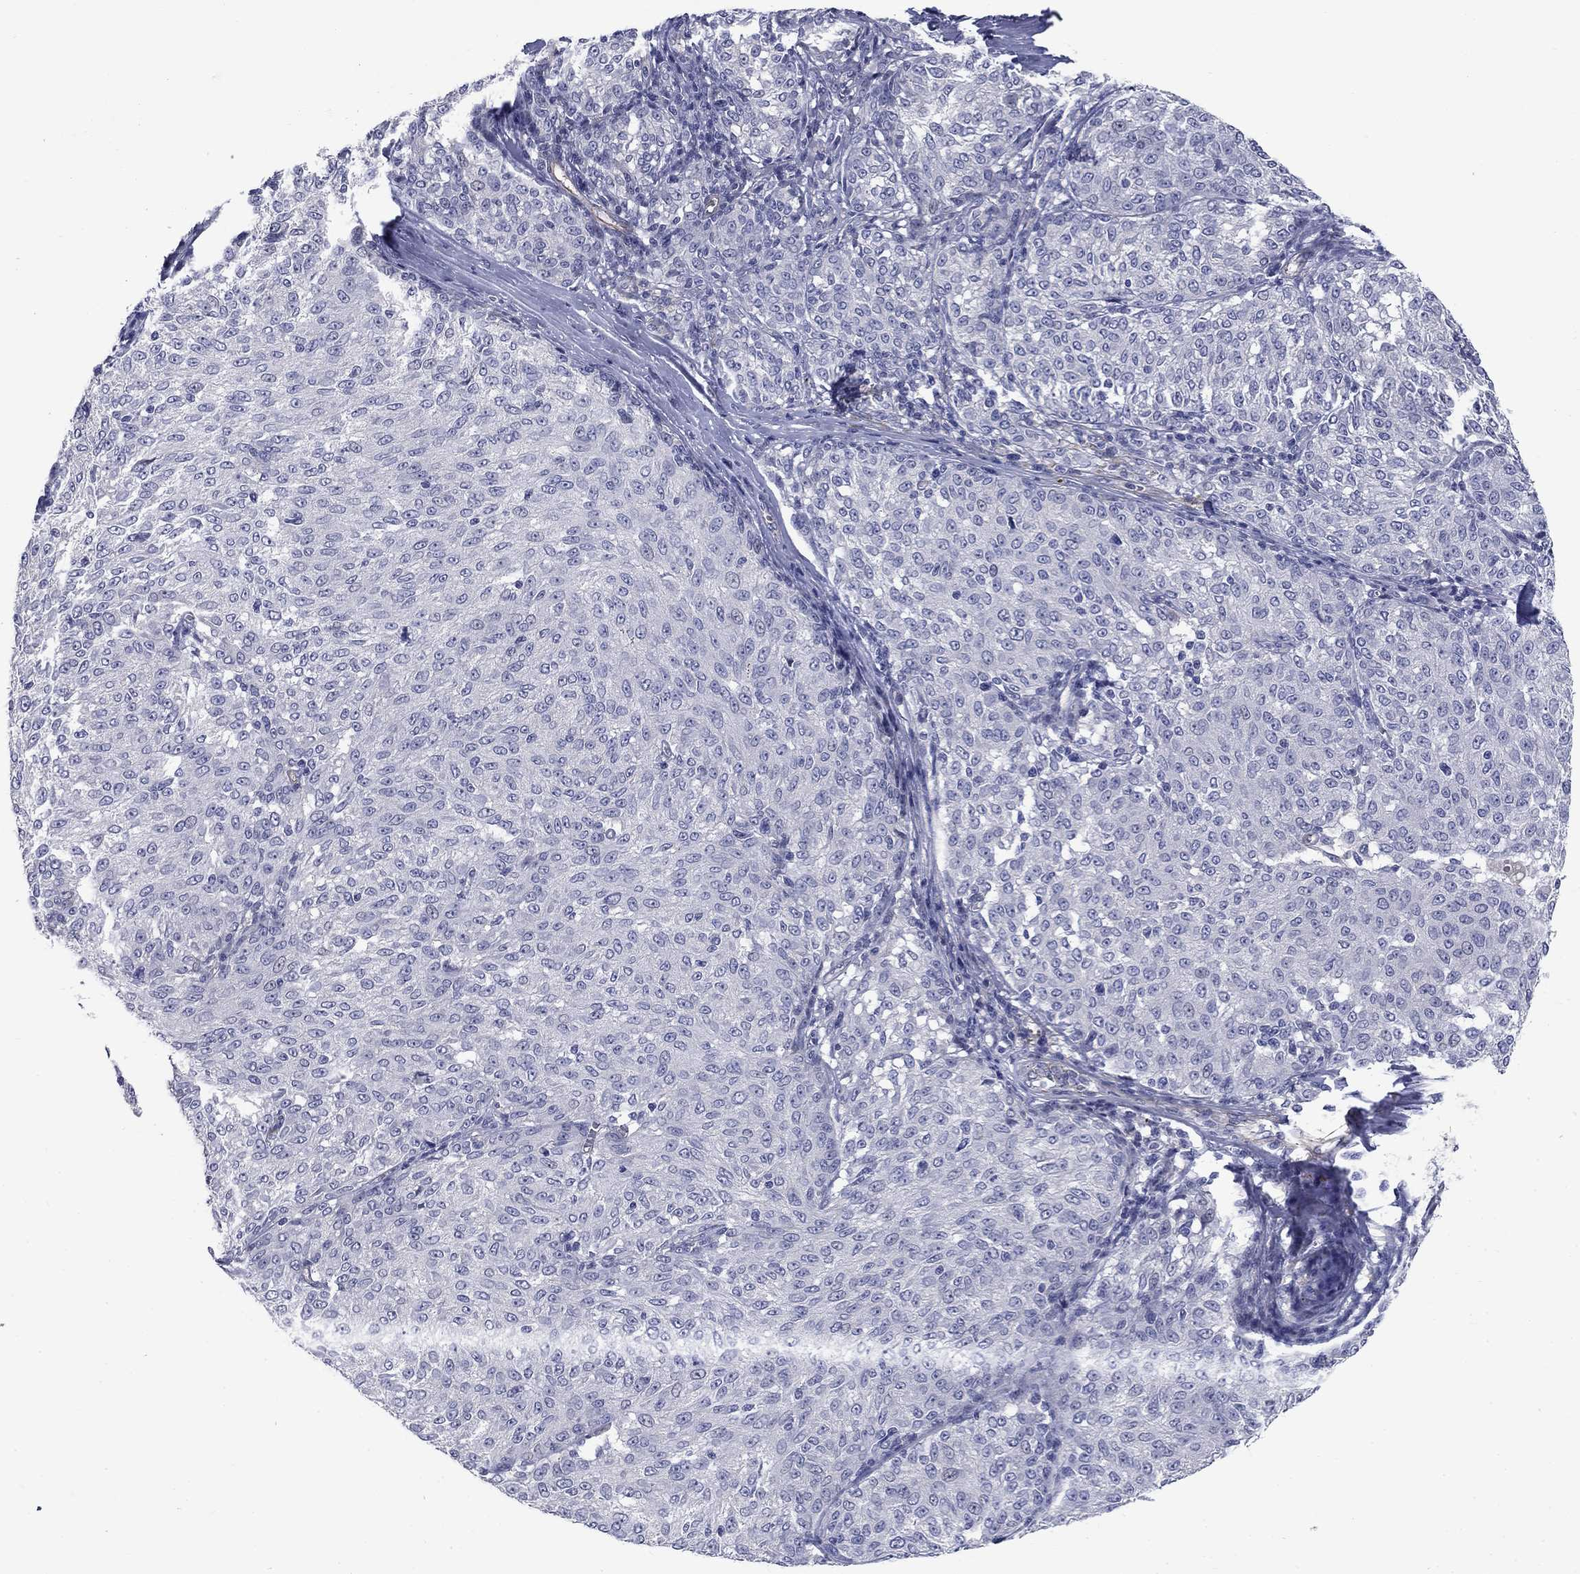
{"staining": {"intensity": "negative", "quantity": "none", "location": "none"}, "tissue": "melanoma", "cell_type": "Tumor cells", "image_type": "cancer", "snomed": [{"axis": "morphology", "description": "Malignant melanoma, NOS"}, {"axis": "topography", "description": "Skin"}], "caption": "Malignant melanoma was stained to show a protein in brown. There is no significant expression in tumor cells.", "gene": "SLC1A1", "patient": {"sex": "female", "age": 72}}